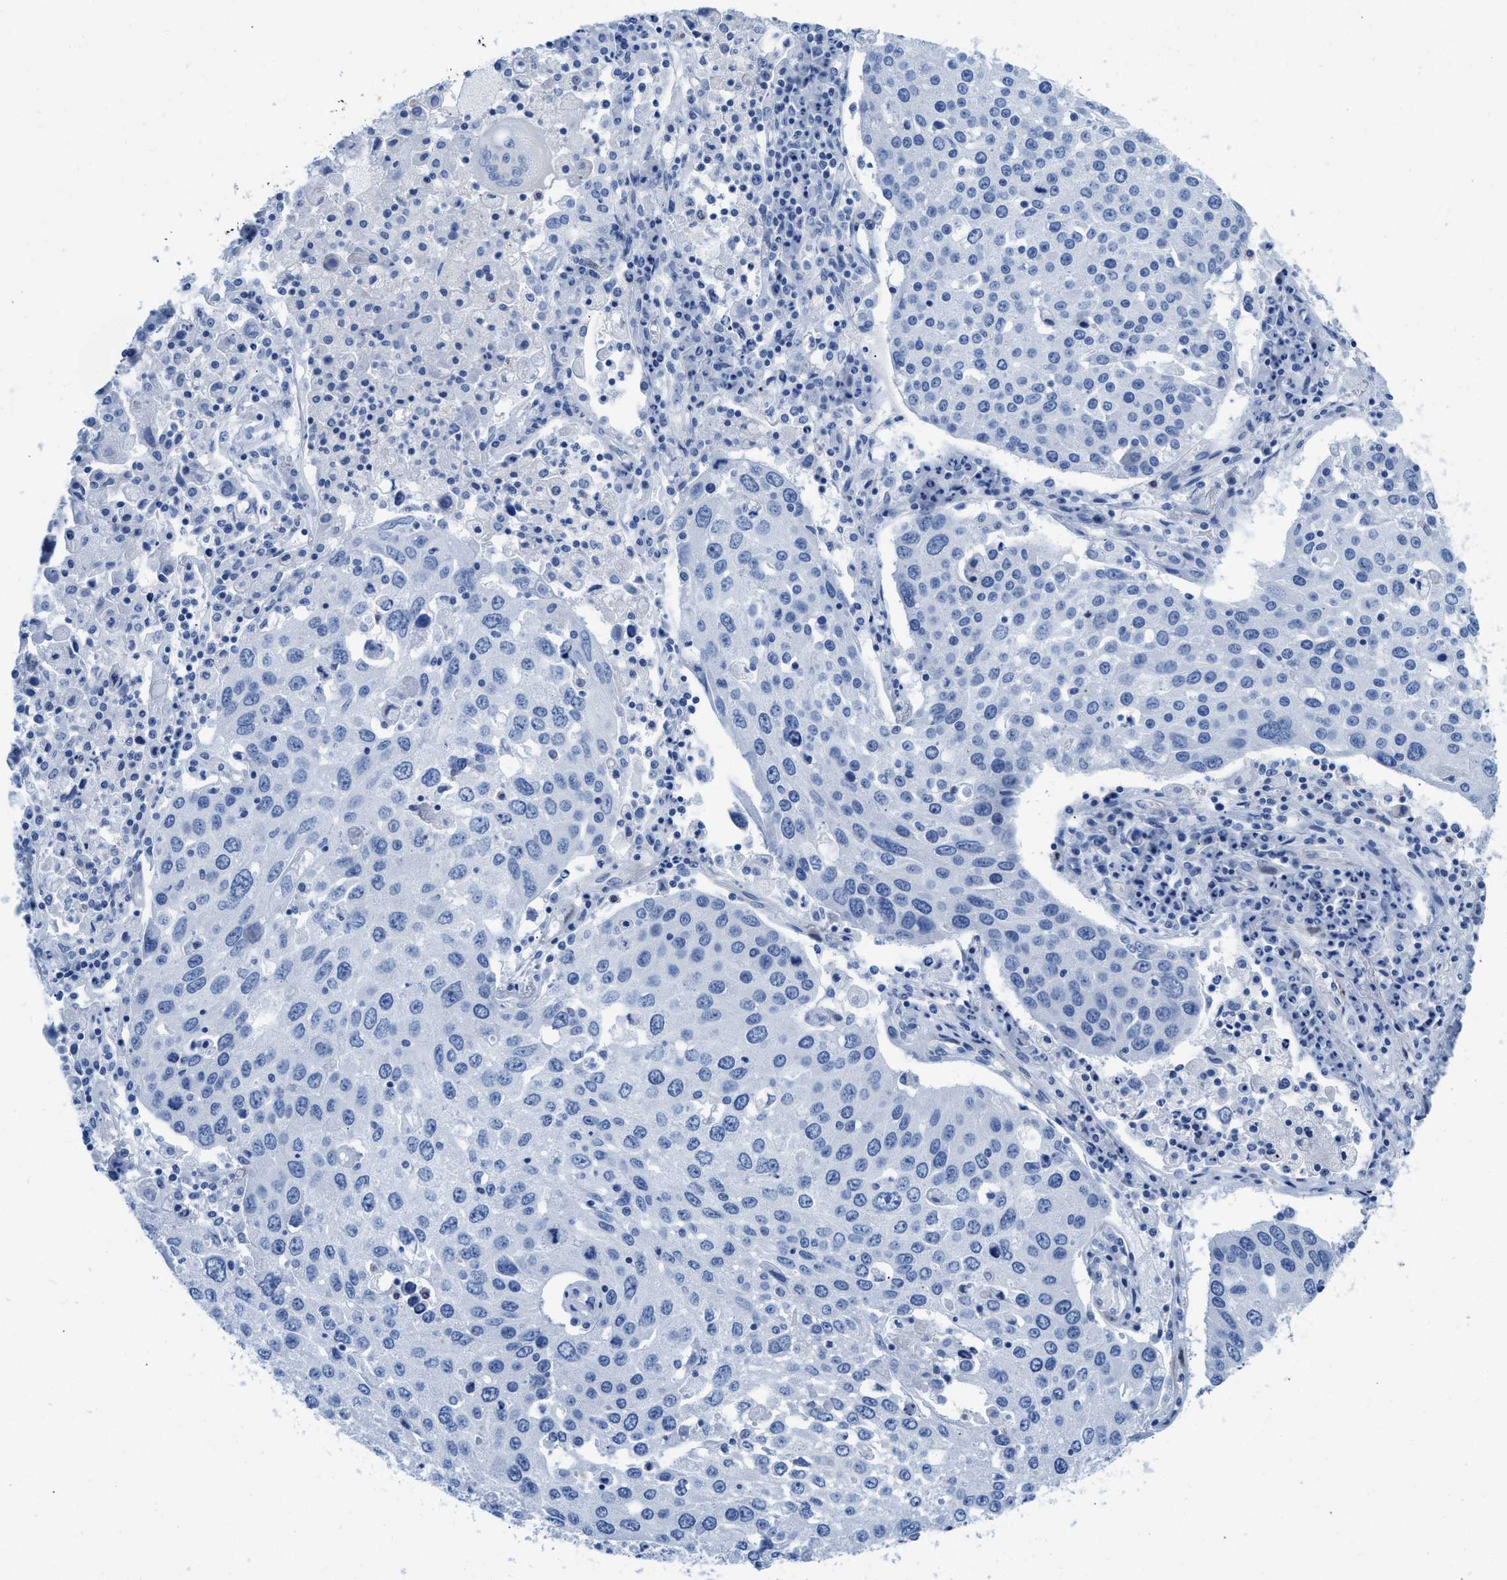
{"staining": {"intensity": "negative", "quantity": "none", "location": "none"}, "tissue": "lung cancer", "cell_type": "Tumor cells", "image_type": "cancer", "snomed": [{"axis": "morphology", "description": "Squamous cell carcinoma, NOS"}, {"axis": "topography", "description": "Lung"}], "caption": "Protein analysis of lung squamous cell carcinoma reveals no significant expression in tumor cells. (Brightfield microscopy of DAB immunohistochemistry (IHC) at high magnification).", "gene": "NKAIN3", "patient": {"sex": "male", "age": 65}}